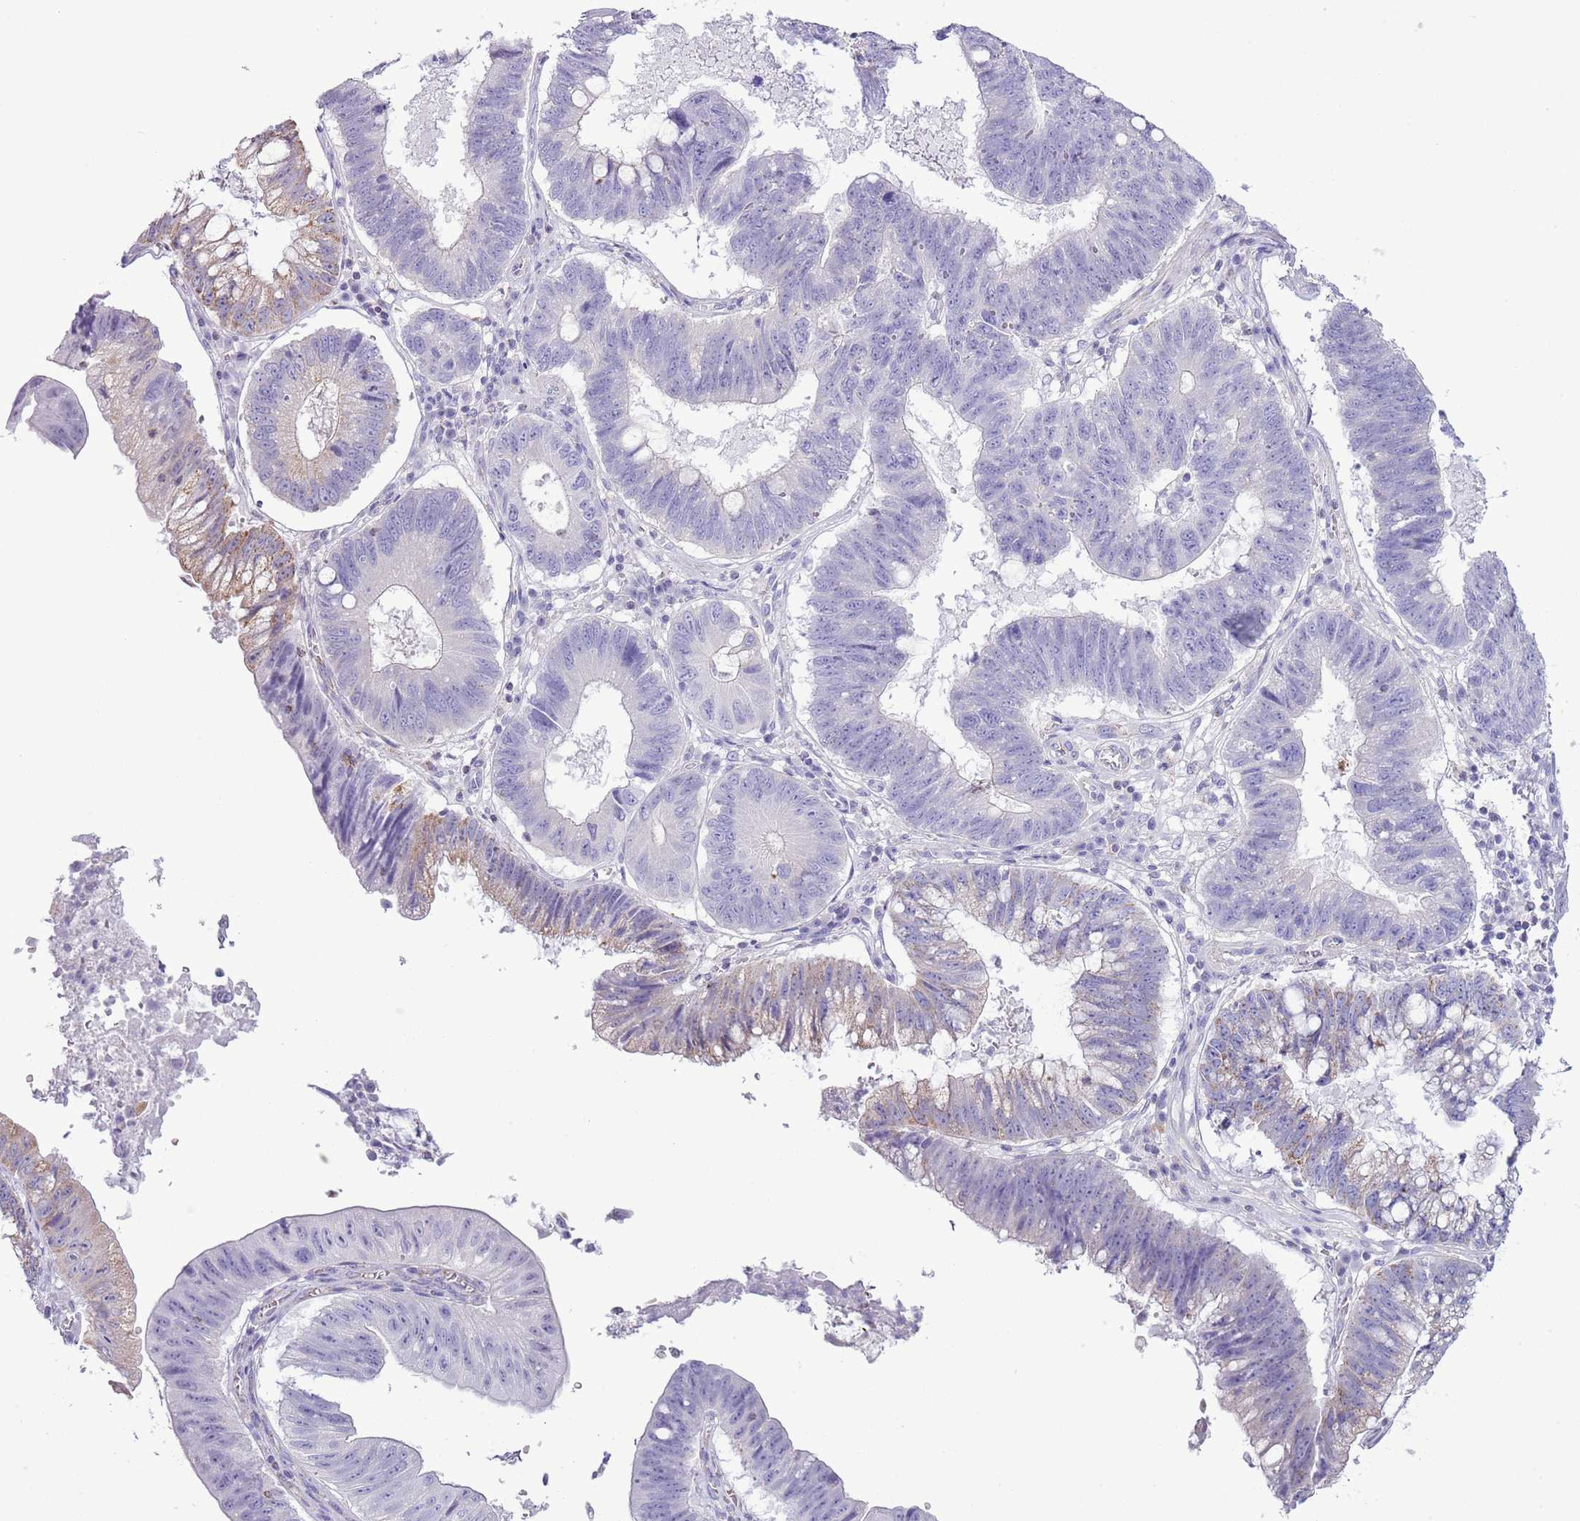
{"staining": {"intensity": "weak", "quantity": "<25%", "location": "cytoplasmic/membranous"}, "tissue": "stomach cancer", "cell_type": "Tumor cells", "image_type": "cancer", "snomed": [{"axis": "morphology", "description": "Adenocarcinoma, NOS"}, {"axis": "topography", "description": "Stomach"}], "caption": "Immunohistochemistry (IHC) of human stomach cancer demonstrates no expression in tumor cells.", "gene": "SLC23A1", "patient": {"sex": "male", "age": 59}}